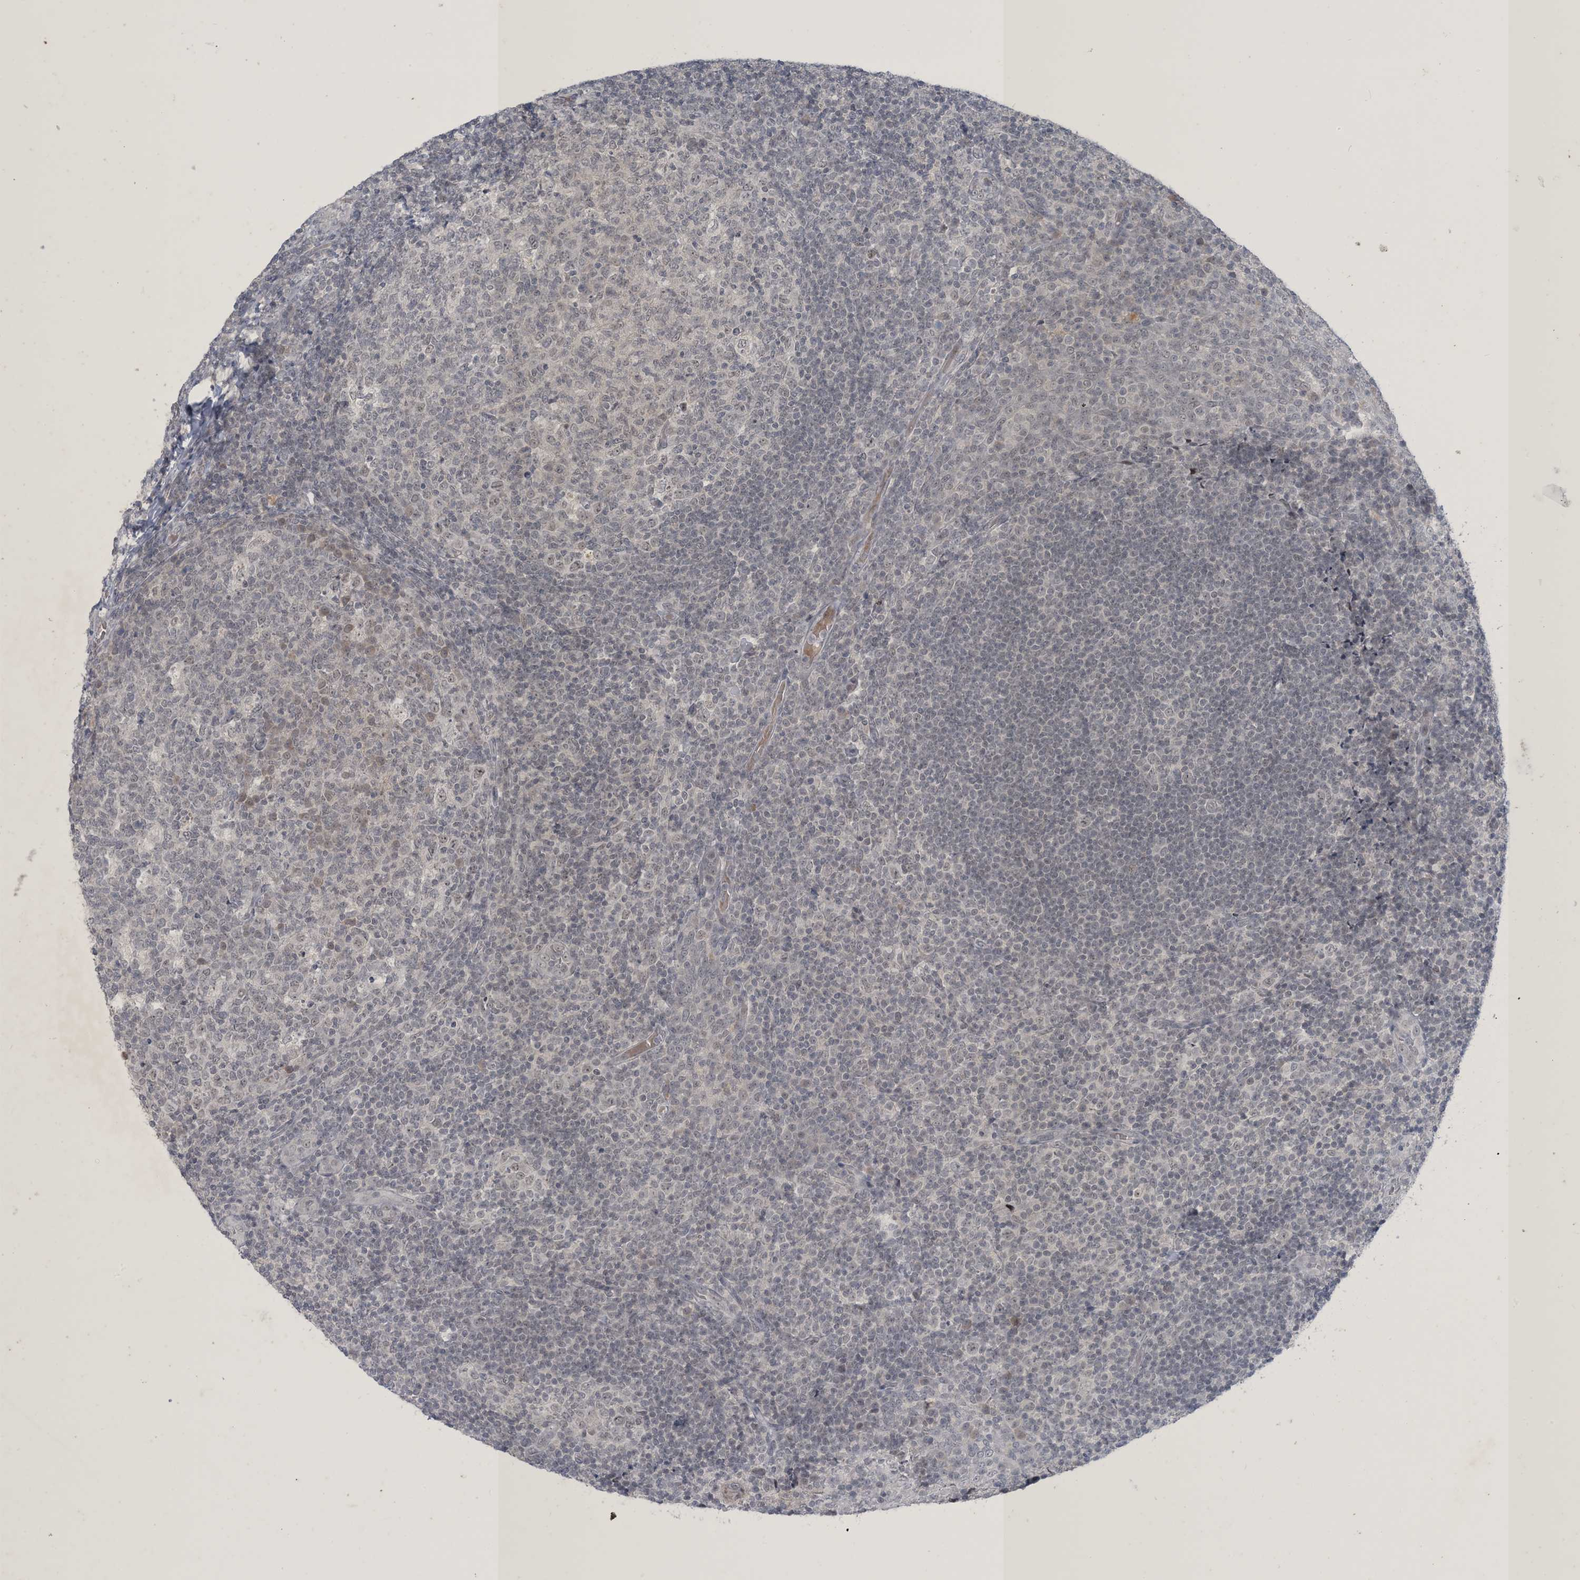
{"staining": {"intensity": "weak", "quantity": "<25%", "location": "nuclear"}, "tissue": "tonsil", "cell_type": "Germinal center cells", "image_type": "normal", "snomed": [{"axis": "morphology", "description": "Normal tissue, NOS"}, {"axis": "topography", "description": "Tonsil"}], "caption": "An IHC micrograph of unremarkable tonsil is shown. There is no staining in germinal center cells of tonsil. (Stains: DAB immunohistochemistry with hematoxylin counter stain, Microscopy: brightfield microscopy at high magnification).", "gene": "ZNF674", "patient": {"sex": "female", "age": 19}}